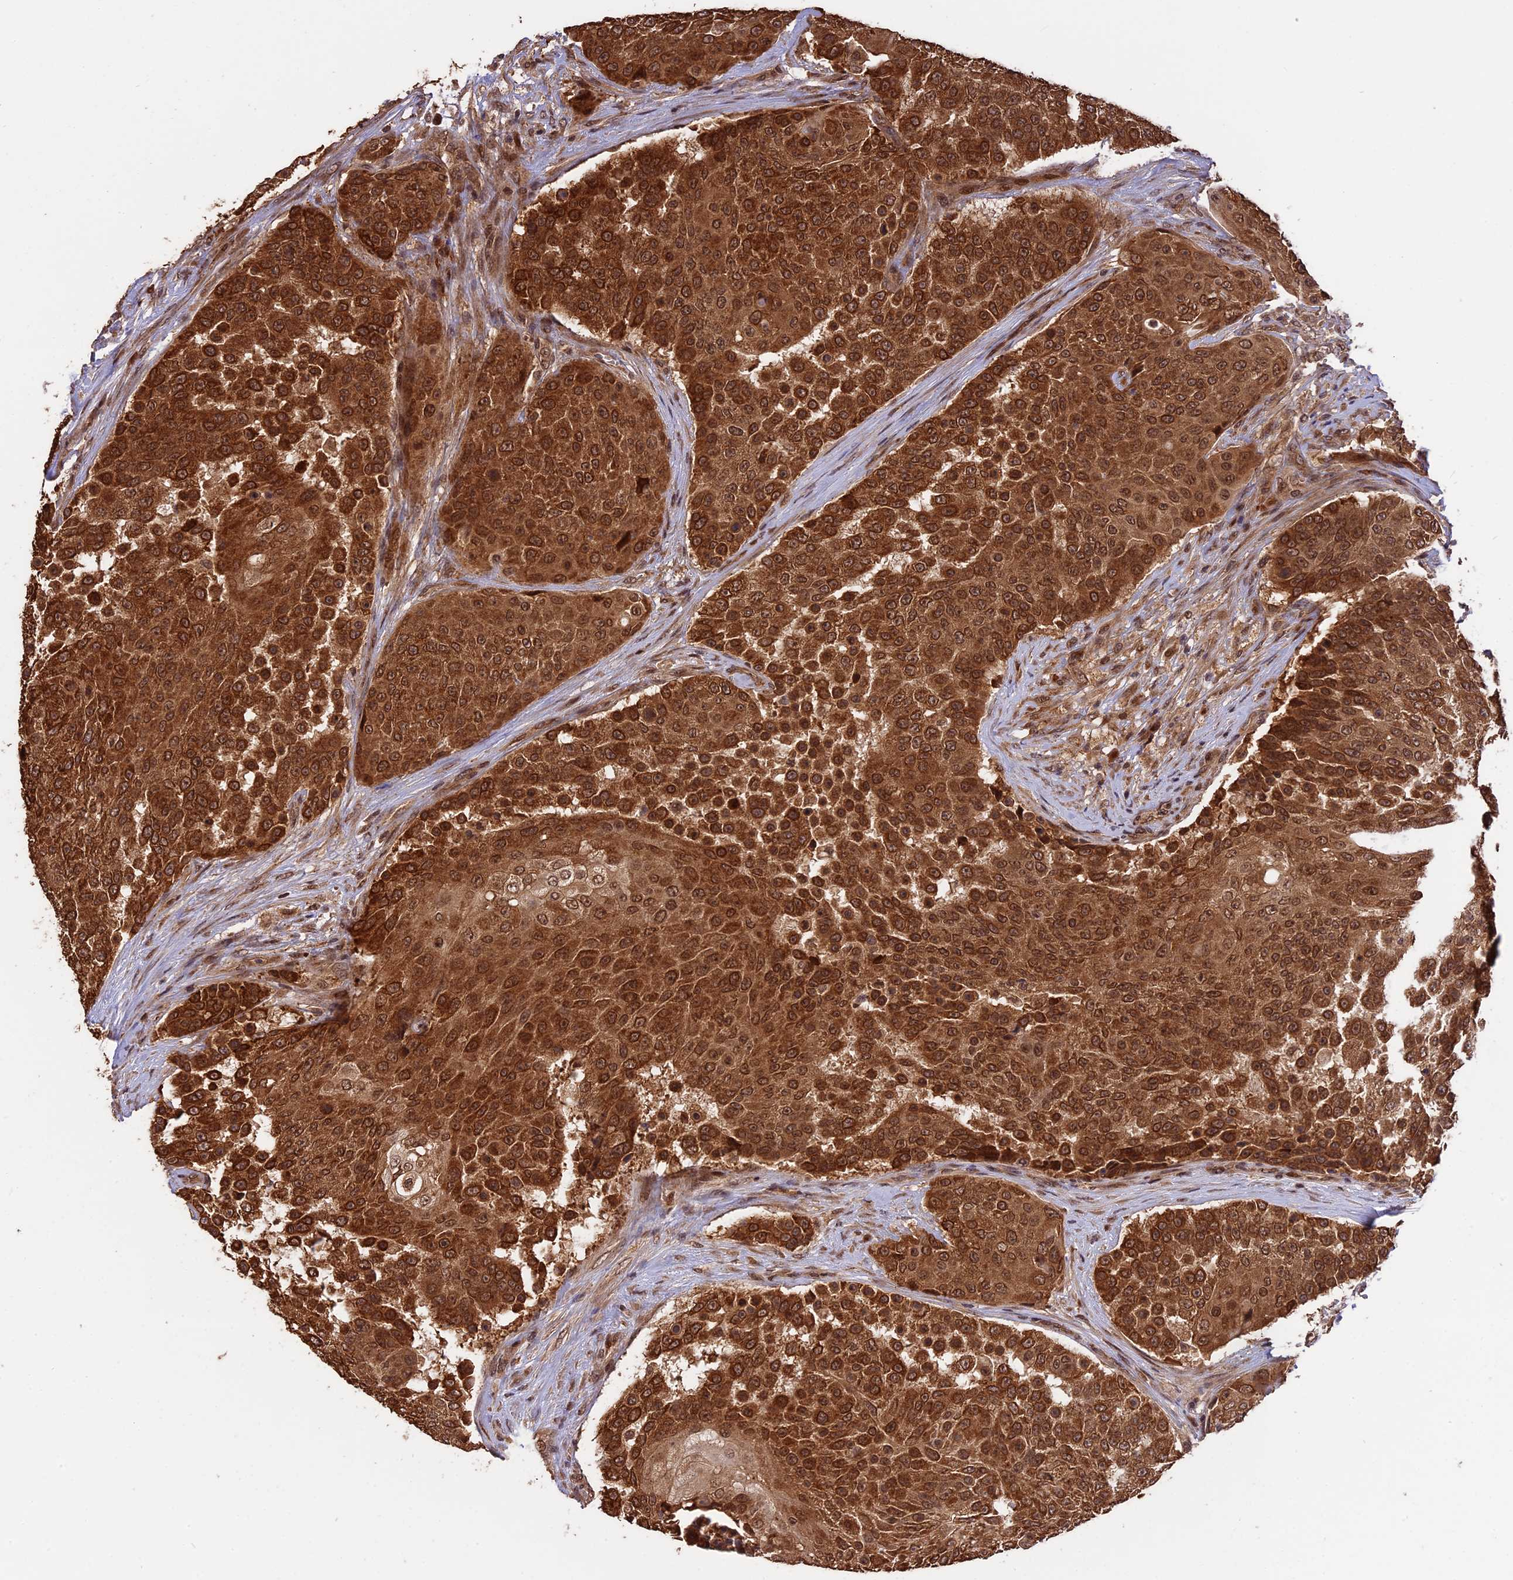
{"staining": {"intensity": "strong", "quantity": ">75%", "location": "cytoplasmic/membranous,nuclear"}, "tissue": "urothelial cancer", "cell_type": "Tumor cells", "image_type": "cancer", "snomed": [{"axis": "morphology", "description": "Urothelial carcinoma, High grade"}, {"axis": "topography", "description": "Urinary bladder"}], "caption": "Strong cytoplasmic/membranous and nuclear positivity is present in approximately >75% of tumor cells in urothelial carcinoma (high-grade). (DAB IHC with brightfield microscopy, high magnification).", "gene": "ESCO1", "patient": {"sex": "female", "age": 63}}